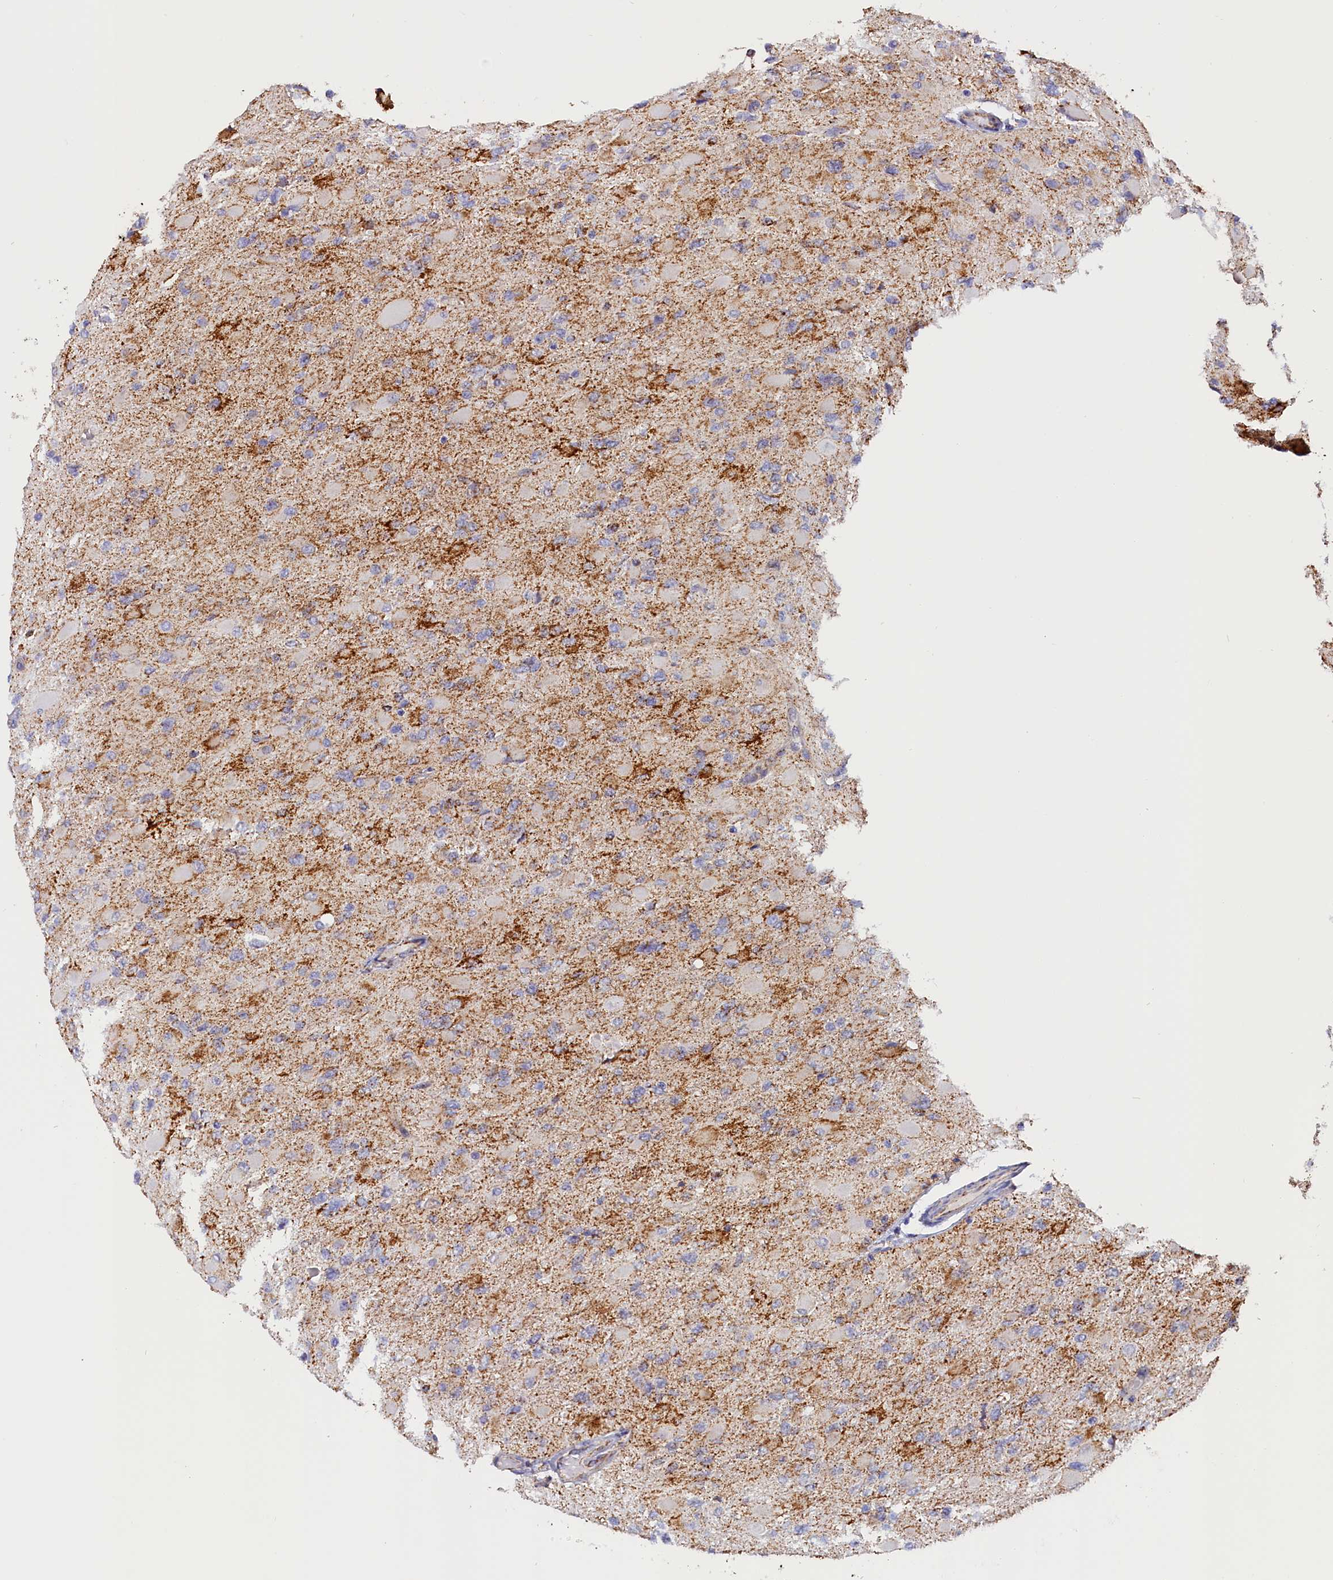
{"staining": {"intensity": "negative", "quantity": "none", "location": "none"}, "tissue": "glioma", "cell_type": "Tumor cells", "image_type": "cancer", "snomed": [{"axis": "morphology", "description": "Glioma, malignant, High grade"}, {"axis": "topography", "description": "Cerebral cortex"}], "caption": "High magnification brightfield microscopy of glioma stained with DAB (brown) and counterstained with hematoxylin (blue): tumor cells show no significant expression. (Stains: DAB (3,3'-diaminobenzidine) immunohistochemistry with hematoxylin counter stain, Microscopy: brightfield microscopy at high magnification).", "gene": "AKTIP", "patient": {"sex": "female", "age": 36}}